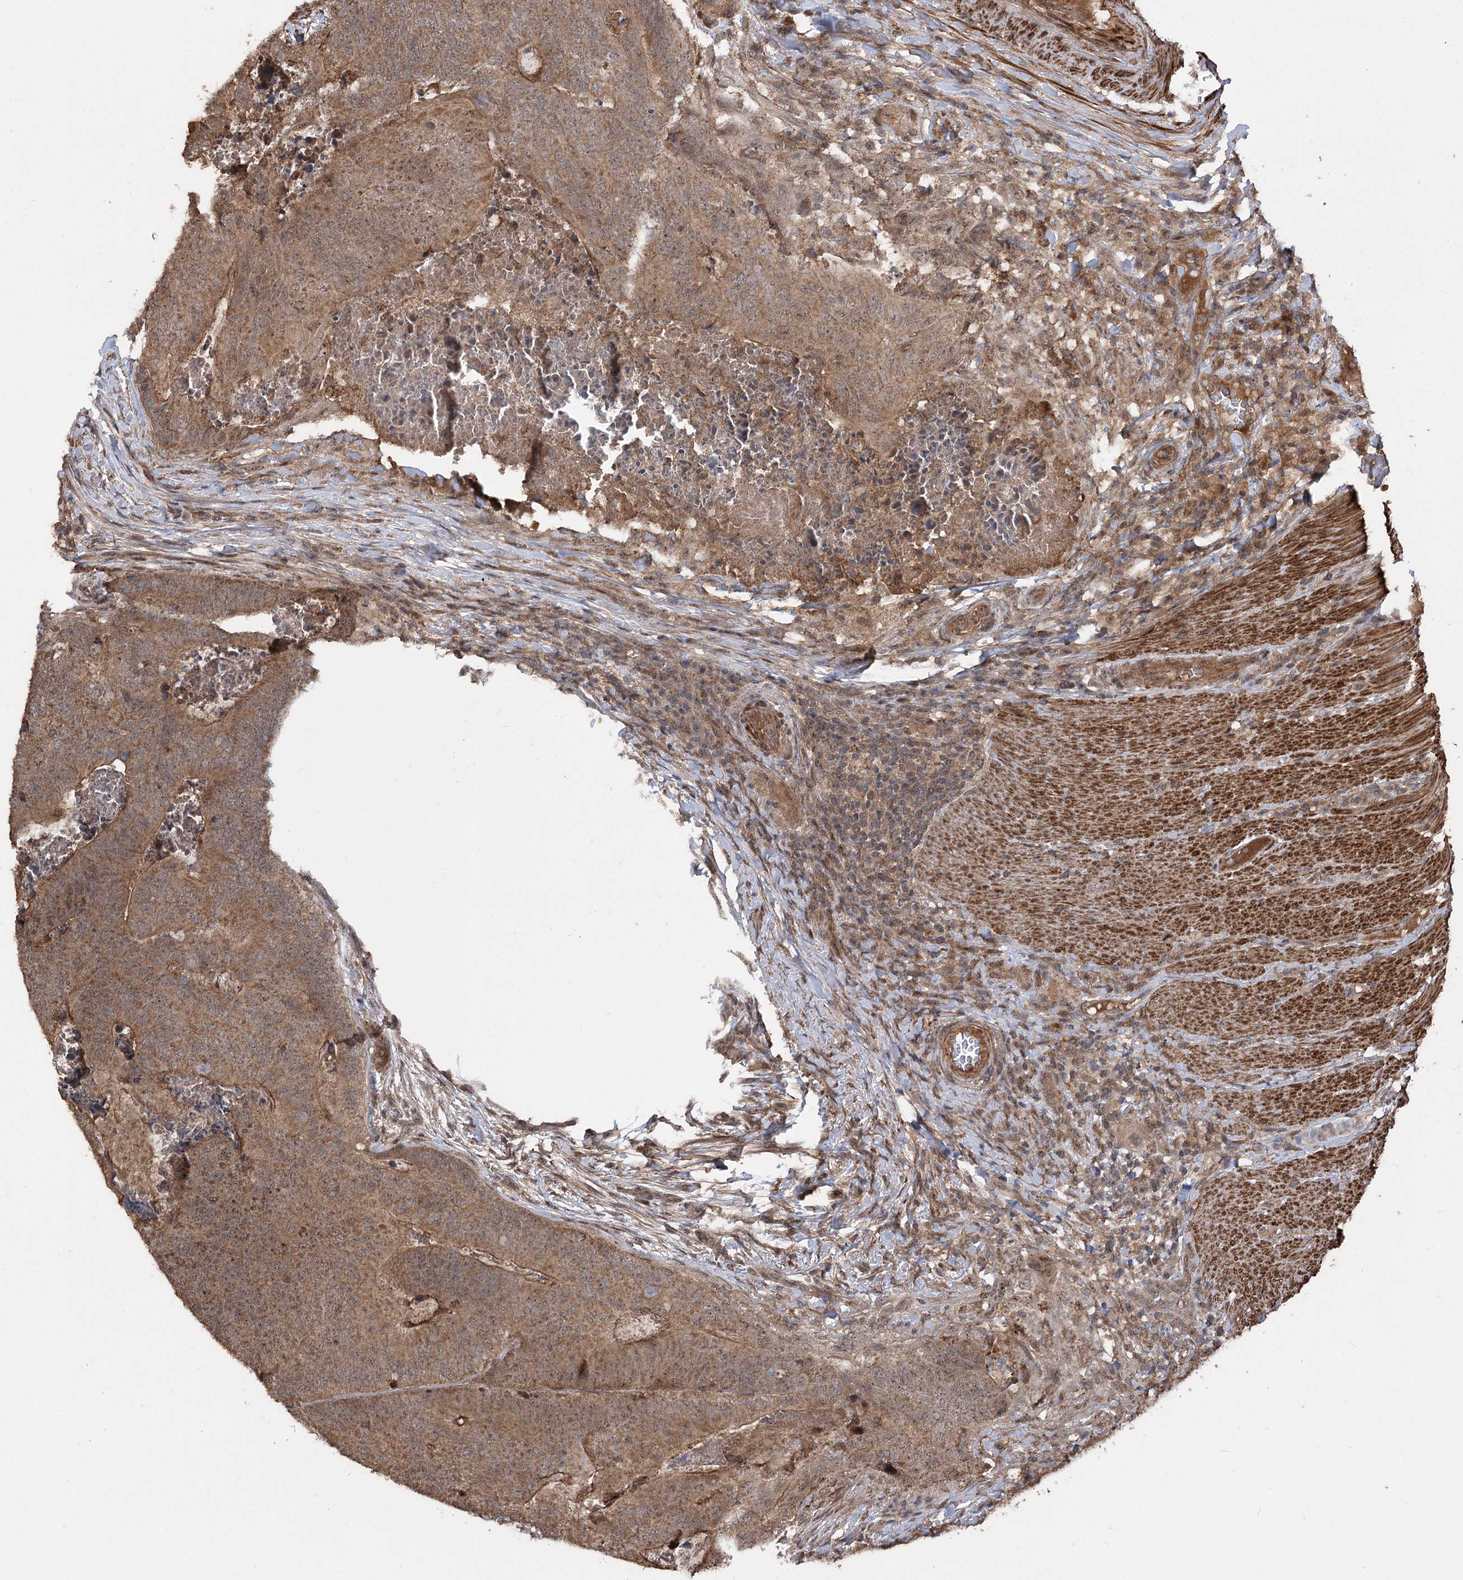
{"staining": {"intensity": "strong", "quantity": ">75%", "location": "cytoplasmic/membranous"}, "tissue": "colorectal cancer", "cell_type": "Tumor cells", "image_type": "cancer", "snomed": [{"axis": "morphology", "description": "Adenocarcinoma, NOS"}, {"axis": "topography", "description": "Colon"}], "caption": "Tumor cells exhibit strong cytoplasmic/membranous positivity in about >75% of cells in colorectal cancer (adenocarcinoma). (IHC, brightfield microscopy, high magnification).", "gene": "TENM2", "patient": {"sex": "female", "age": 67}}